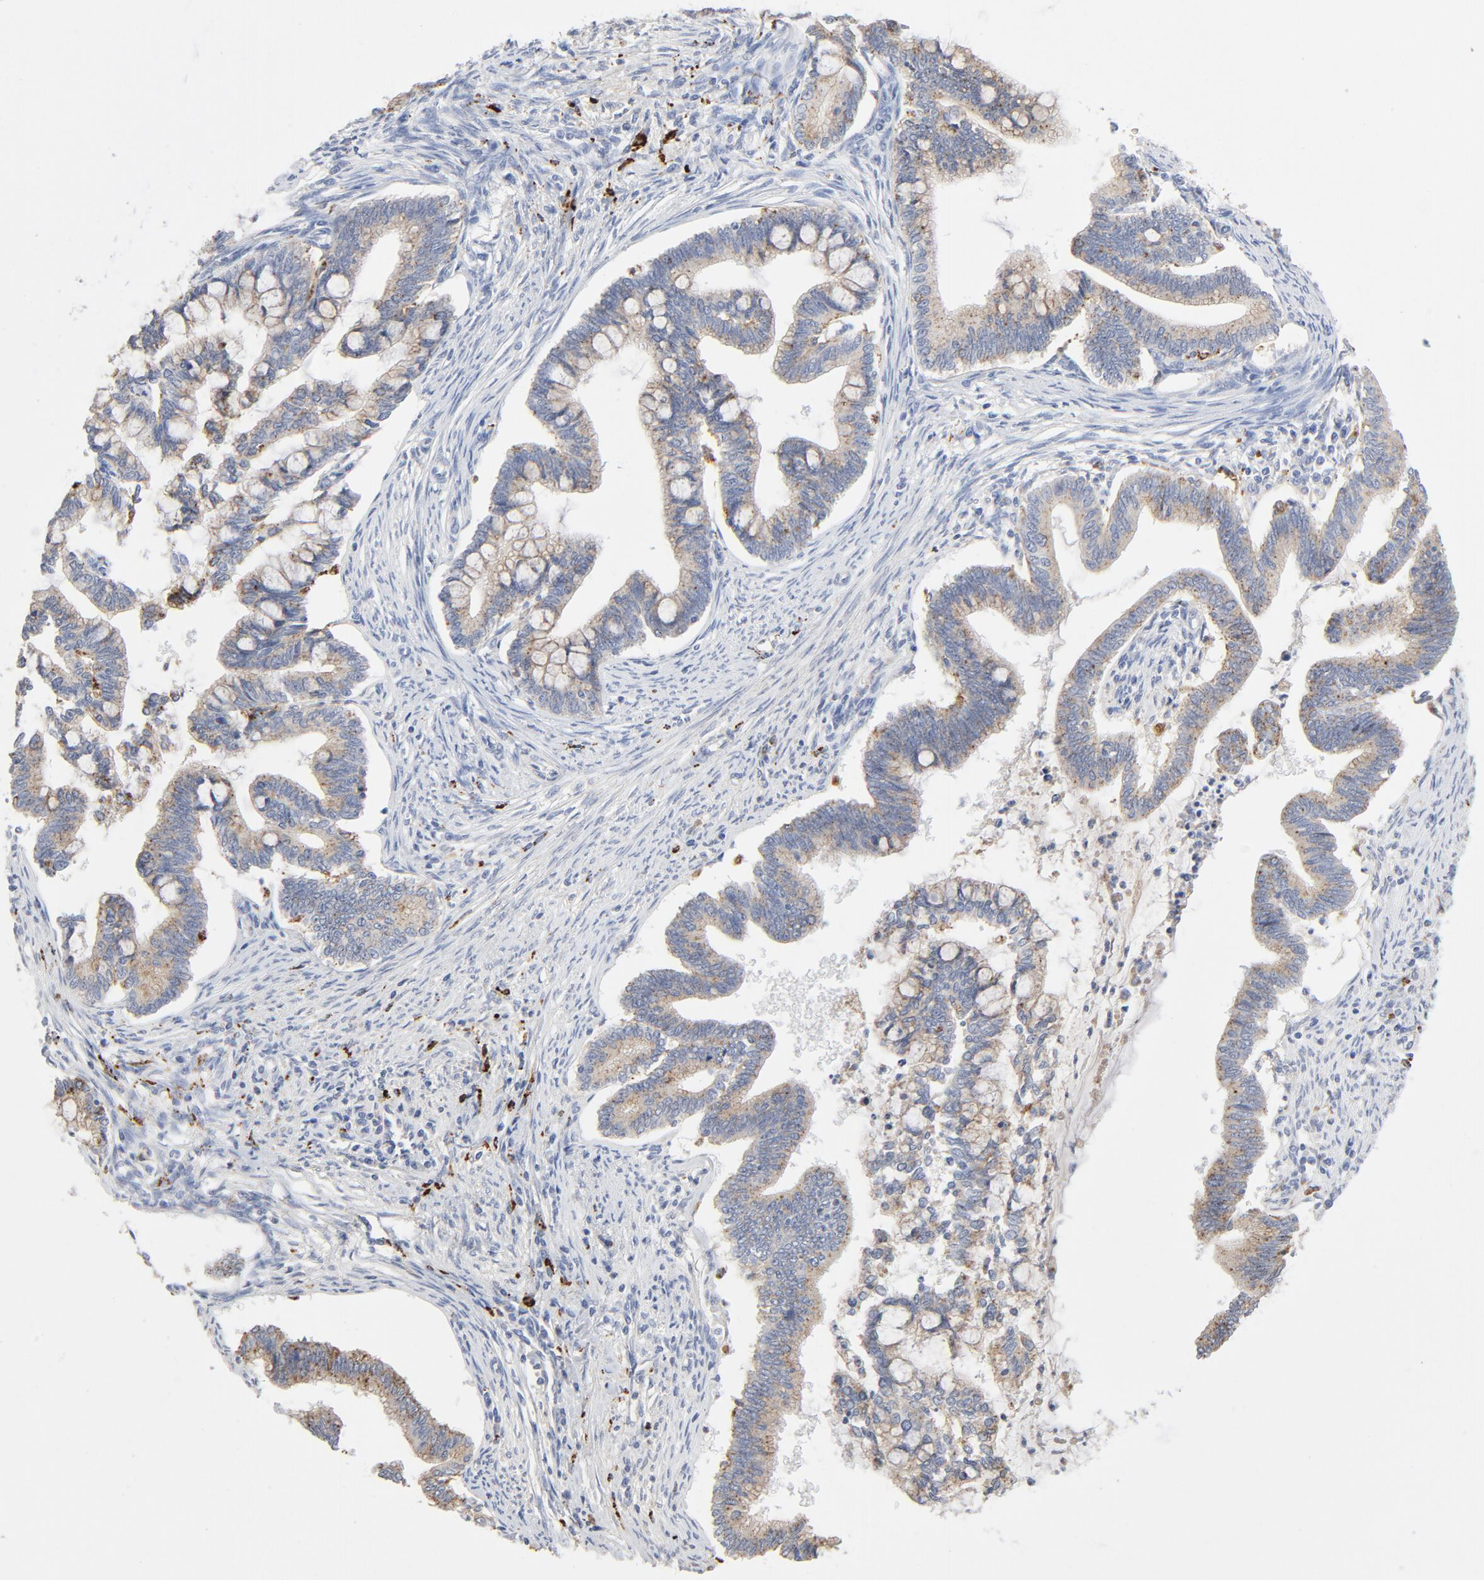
{"staining": {"intensity": "moderate", "quantity": ">75%", "location": "cytoplasmic/membranous"}, "tissue": "cervical cancer", "cell_type": "Tumor cells", "image_type": "cancer", "snomed": [{"axis": "morphology", "description": "Adenocarcinoma, NOS"}, {"axis": "topography", "description": "Cervix"}], "caption": "IHC micrograph of neoplastic tissue: cervical cancer stained using immunohistochemistry reveals medium levels of moderate protein expression localized specifically in the cytoplasmic/membranous of tumor cells, appearing as a cytoplasmic/membranous brown color.", "gene": "MAGEB17", "patient": {"sex": "female", "age": 36}}